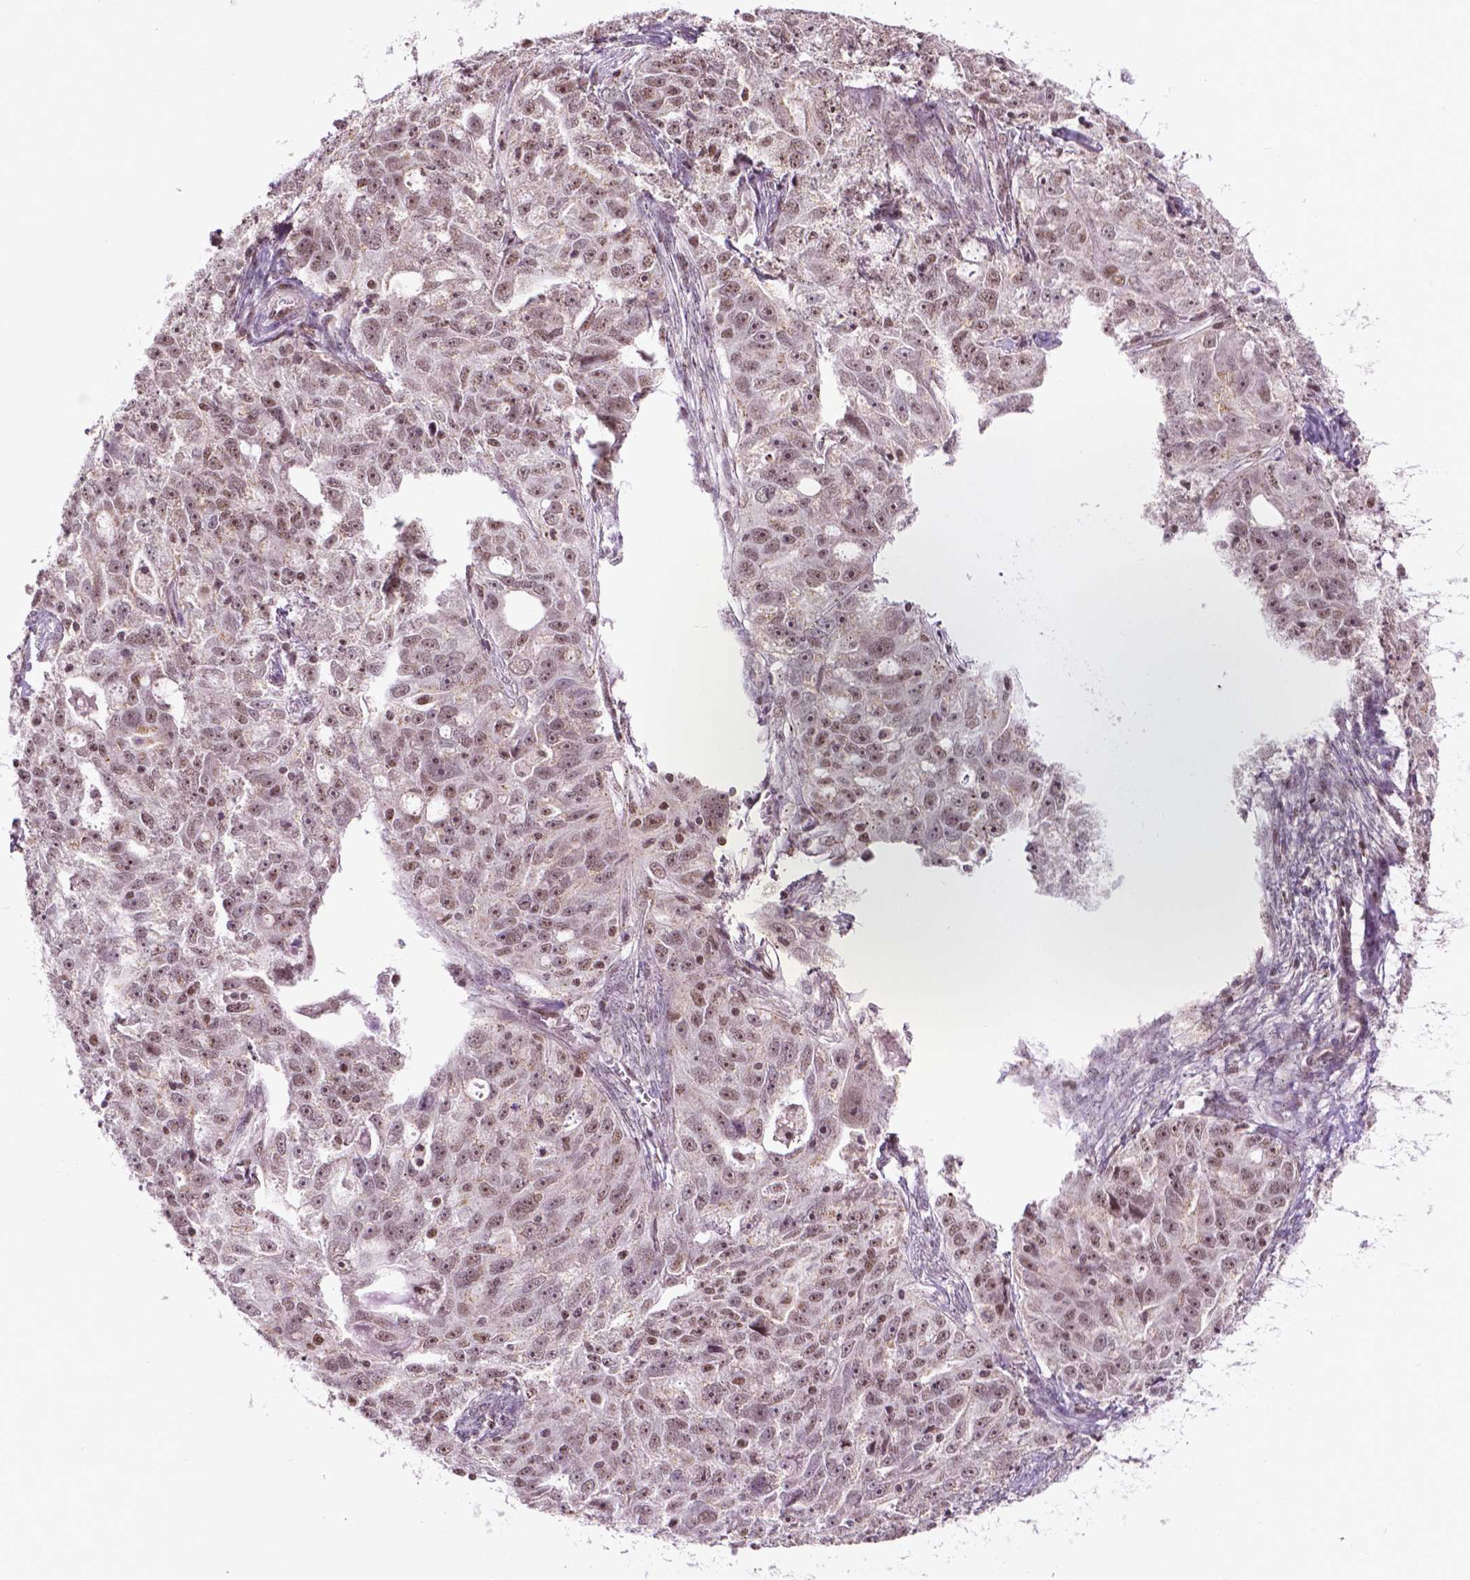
{"staining": {"intensity": "weak", "quantity": ">75%", "location": "nuclear"}, "tissue": "ovarian cancer", "cell_type": "Tumor cells", "image_type": "cancer", "snomed": [{"axis": "morphology", "description": "Cystadenocarcinoma, serous, NOS"}, {"axis": "topography", "description": "Ovary"}], "caption": "Brown immunohistochemical staining in human serous cystadenocarcinoma (ovarian) demonstrates weak nuclear expression in about >75% of tumor cells.", "gene": "EAF1", "patient": {"sex": "female", "age": 51}}